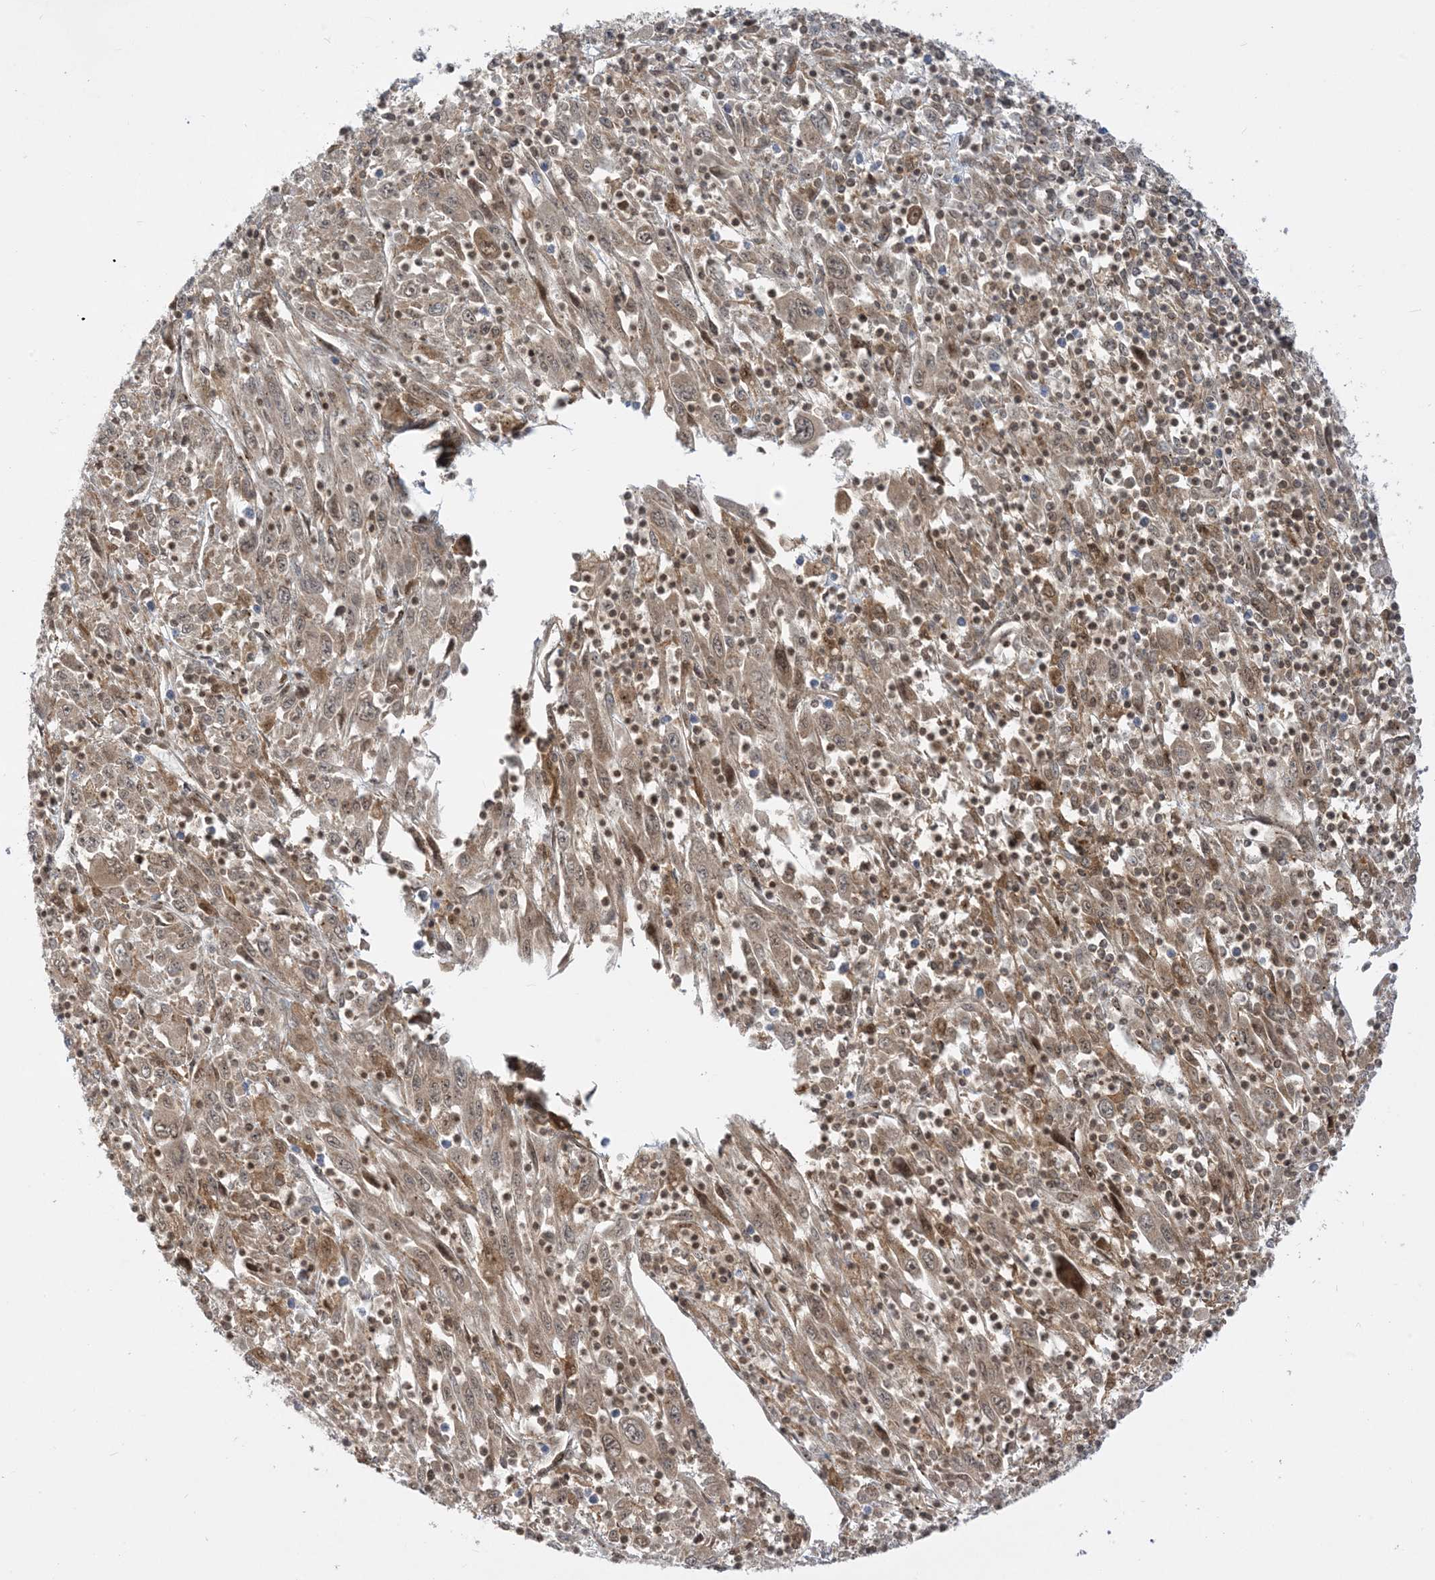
{"staining": {"intensity": "moderate", "quantity": ">75%", "location": "cytoplasmic/membranous"}, "tissue": "melanoma", "cell_type": "Tumor cells", "image_type": "cancer", "snomed": [{"axis": "morphology", "description": "Malignant melanoma, Metastatic site"}, {"axis": "topography", "description": "Skin"}], "caption": "Melanoma stained with a brown dye exhibits moderate cytoplasmic/membranous positive staining in approximately >75% of tumor cells.", "gene": "CASP4", "patient": {"sex": "female", "age": 56}}